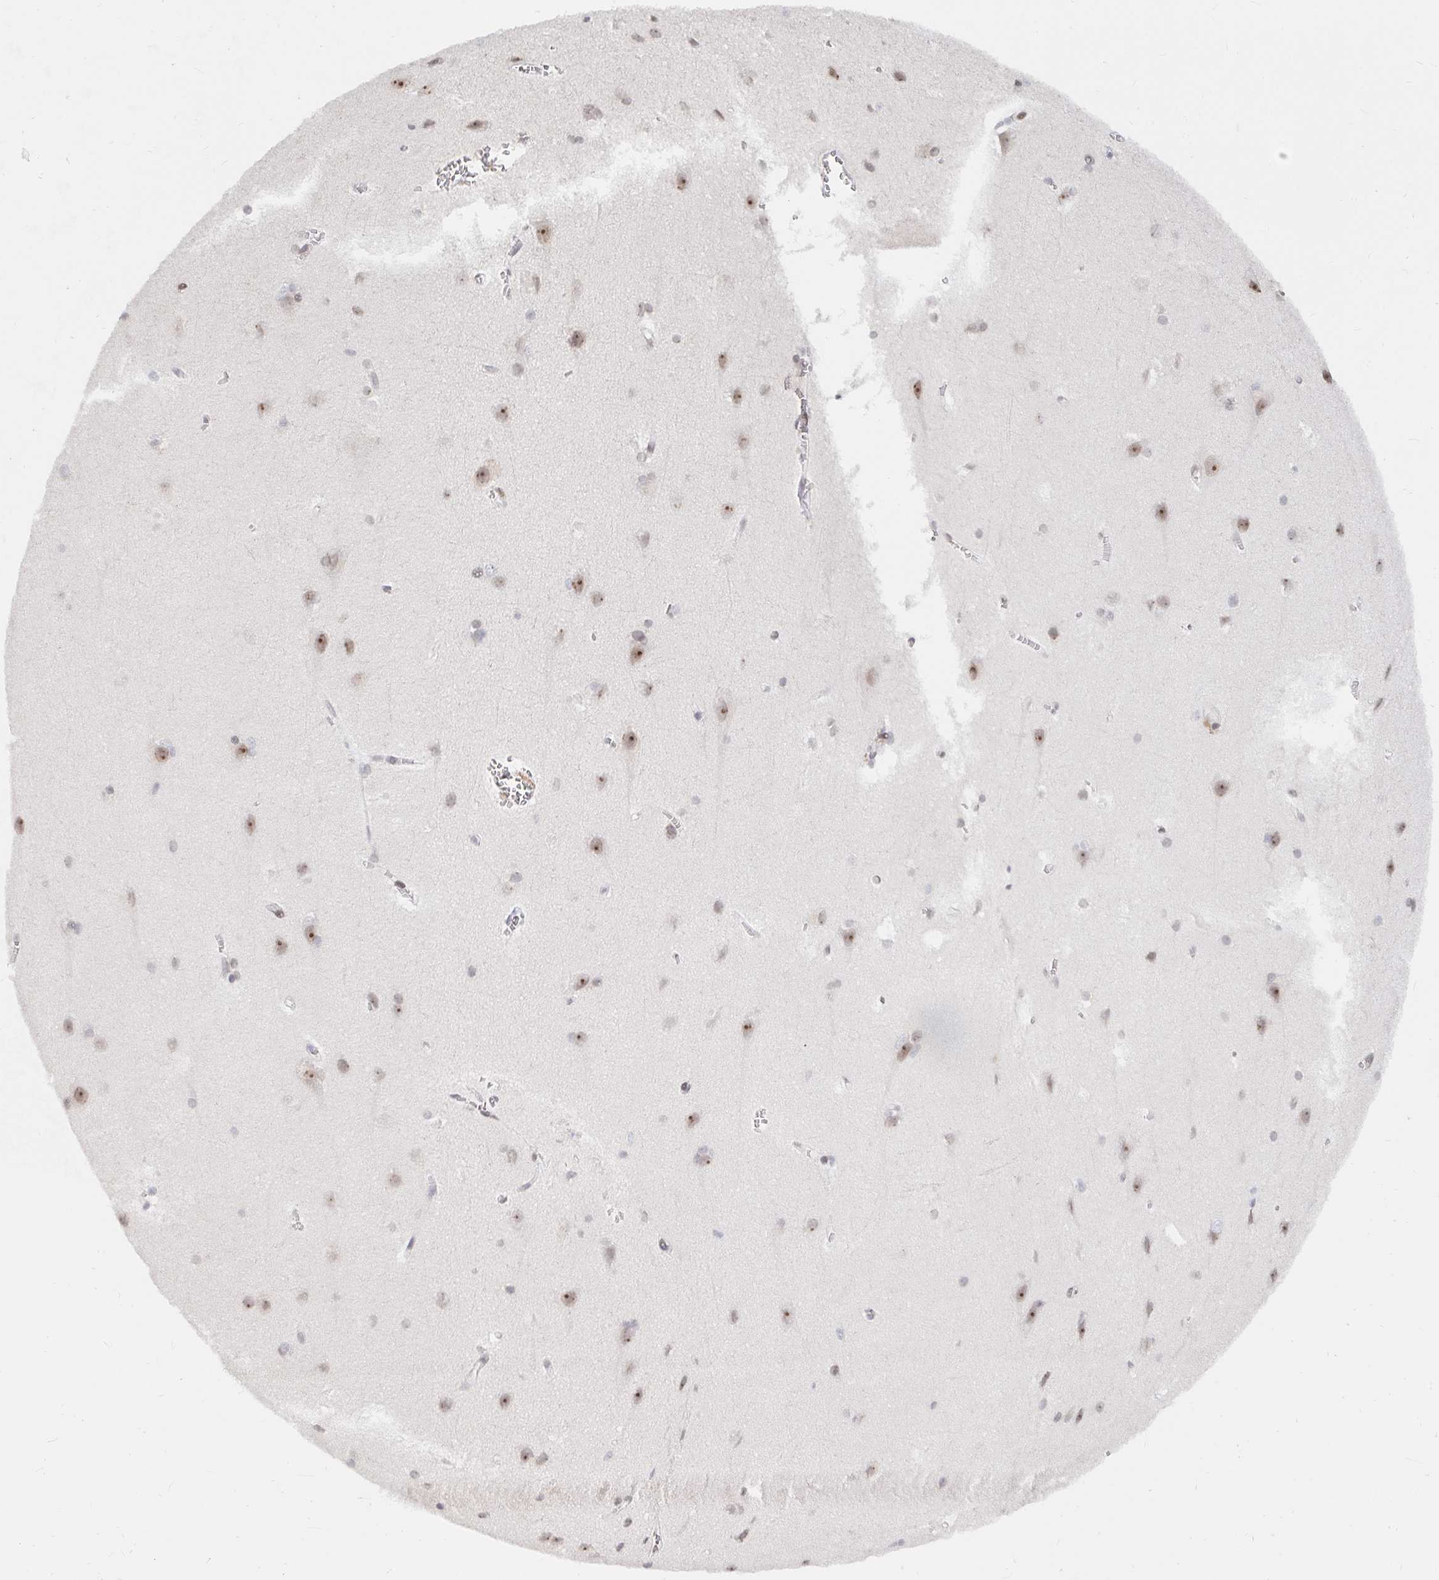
{"staining": {"intensity": "negative", "quantity": "none", "location": "none"}, "tissue": "cerebral cortex", "cell_type": "Endothelial cells", "image_type": "normal", "snomed": [{"axis": "morphology", "description": "Normal tissue, NOS"}, {"axis": "topography", "description": "Cerebral cortex"}], "caption": "The histopathology image reveals no significant expression in endothelial cells of cerebral cortex.", "gene": "CHD2", "patient": {"sex": "male", "age": 37}}